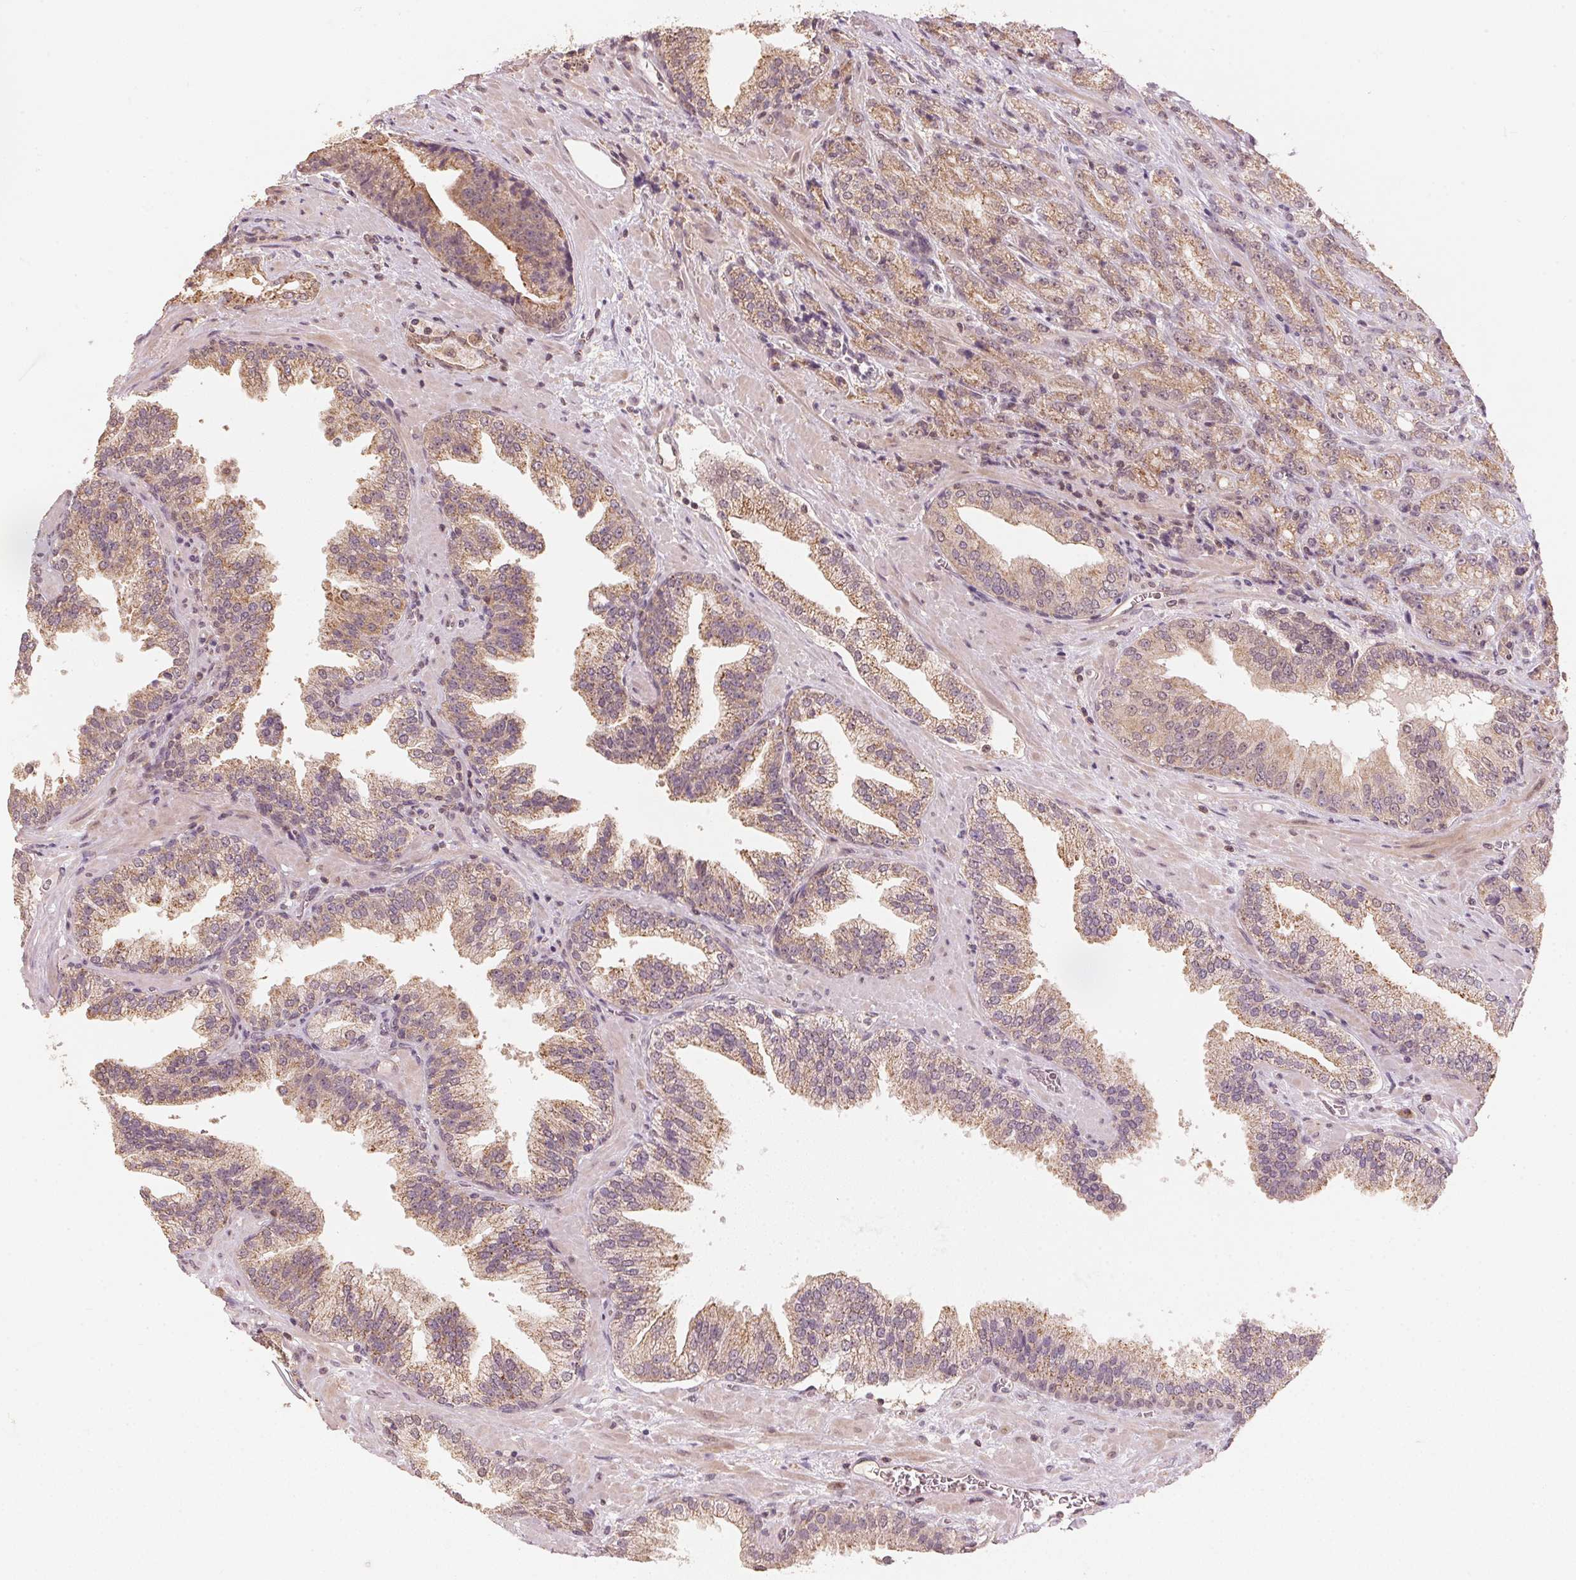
{"staining": {"intensity": "moderate", "quantity": ">75%", "location": "cytoplasmic/membranous"}, "tissue": "prostate cancer", "cell_type": "Tumor cells", "image_type": "cancer", "snomed": [{"axis": "morphology", "description": "Adenocarcinoma, NOS"}, {"axis": "topography", "description": "Prostate"}], "caption": "This photomicrograph demonstrates prostate cancer stained with immunohistochemistry to label a protein in brown. The cytoplasmic/membranous of tumor cells show moderate positivity for the protein. Nuclei are counter-stained blue.", "gene": "C2orf73", "patient": {"sex": "male", "age": 63}}